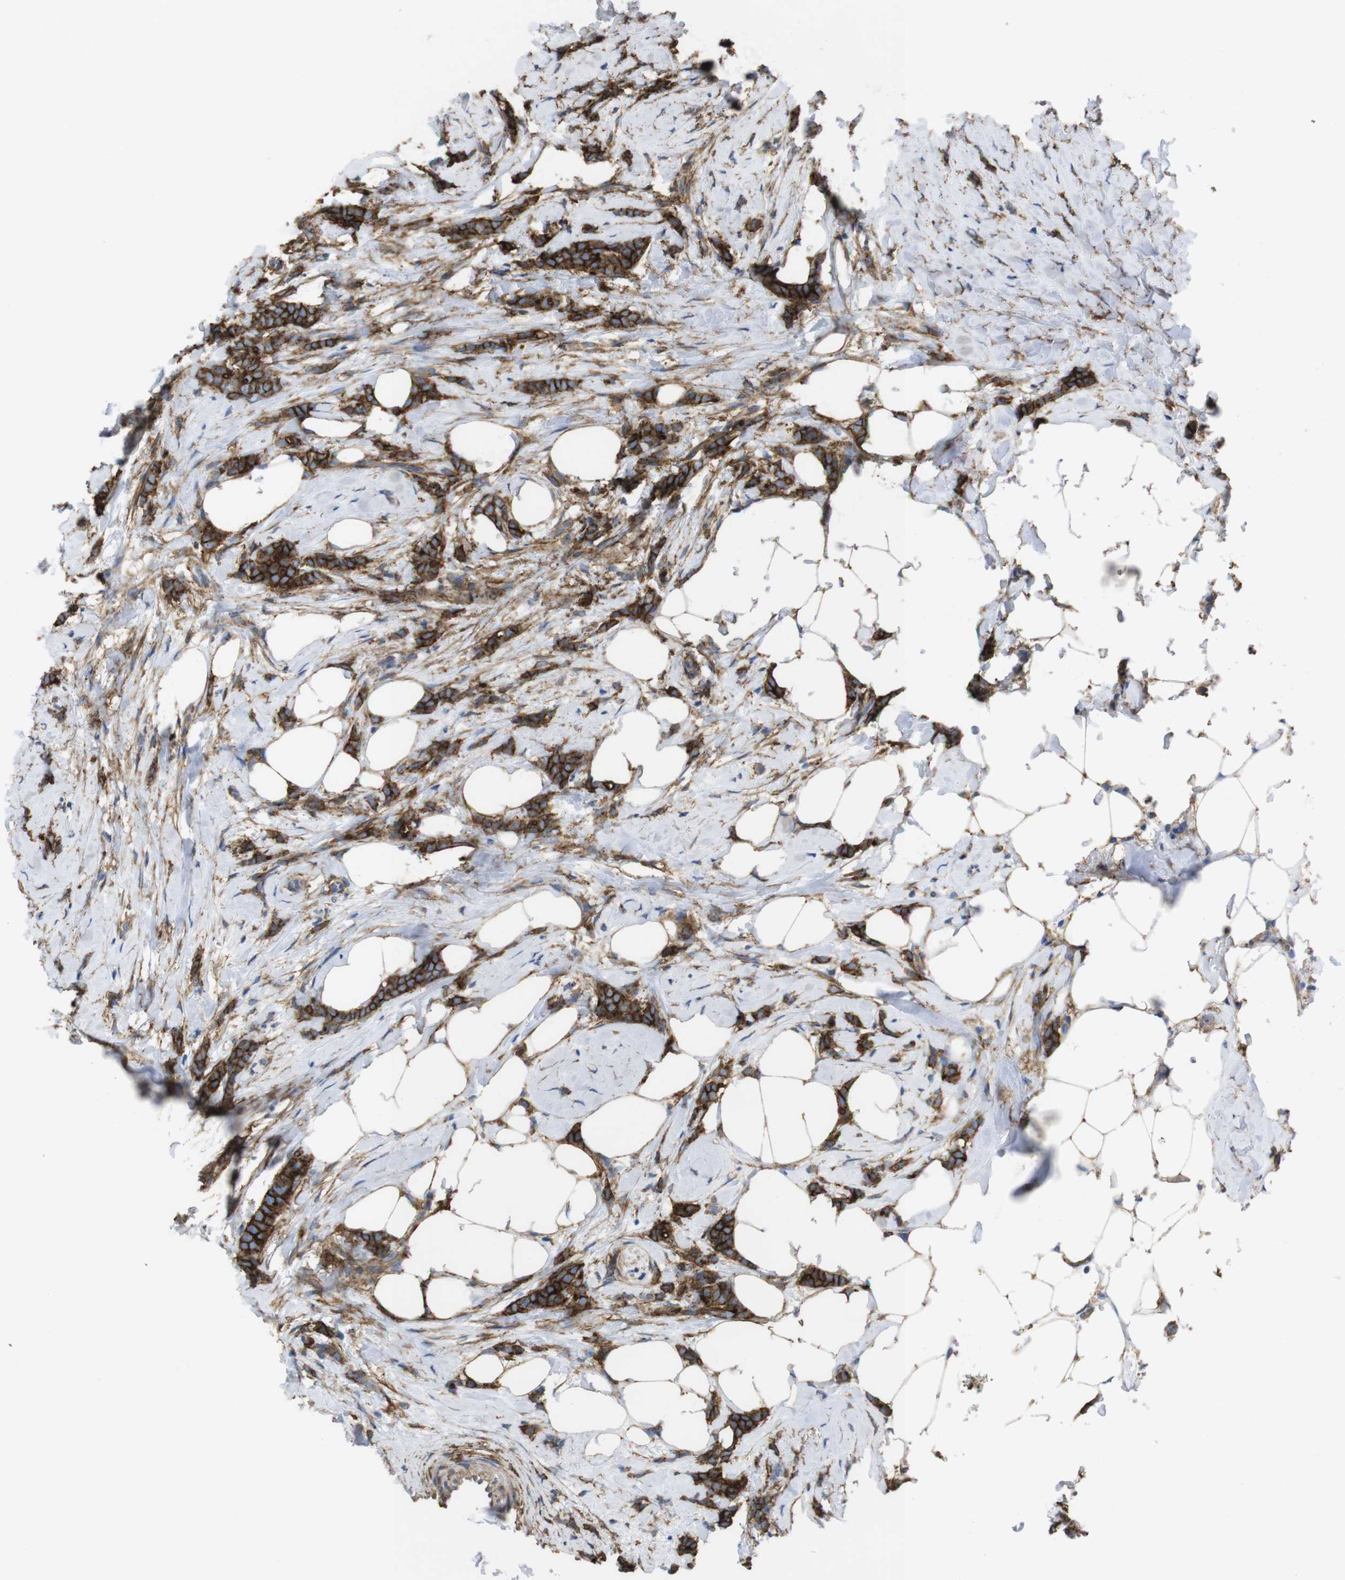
{"staining": {"intensity": "strong", "quantity": ">75%", "location": "cytoplasmic/membranous"}, "tissue": "breast cancer", "cell_type": "Tumor cells", "image_type": "cancer", "snomed": [{"axis": "morphology", "description": "Lobular carcinoma, in situ"}, {"axis": "morphology", "description": "Lobular carcinoma"}, {"axis": "topography", "description": "Breast"}], "caption": "Tumor cells show high levels of strong cytoplasmic/membranous expression in about >75% of cells in breast lobular carcinoma in situ. (Brightfield microscopy of DAB IHC at high magnification).", "gene": "CYBRD1", "patient": {"sex": "female", "age": 41}}